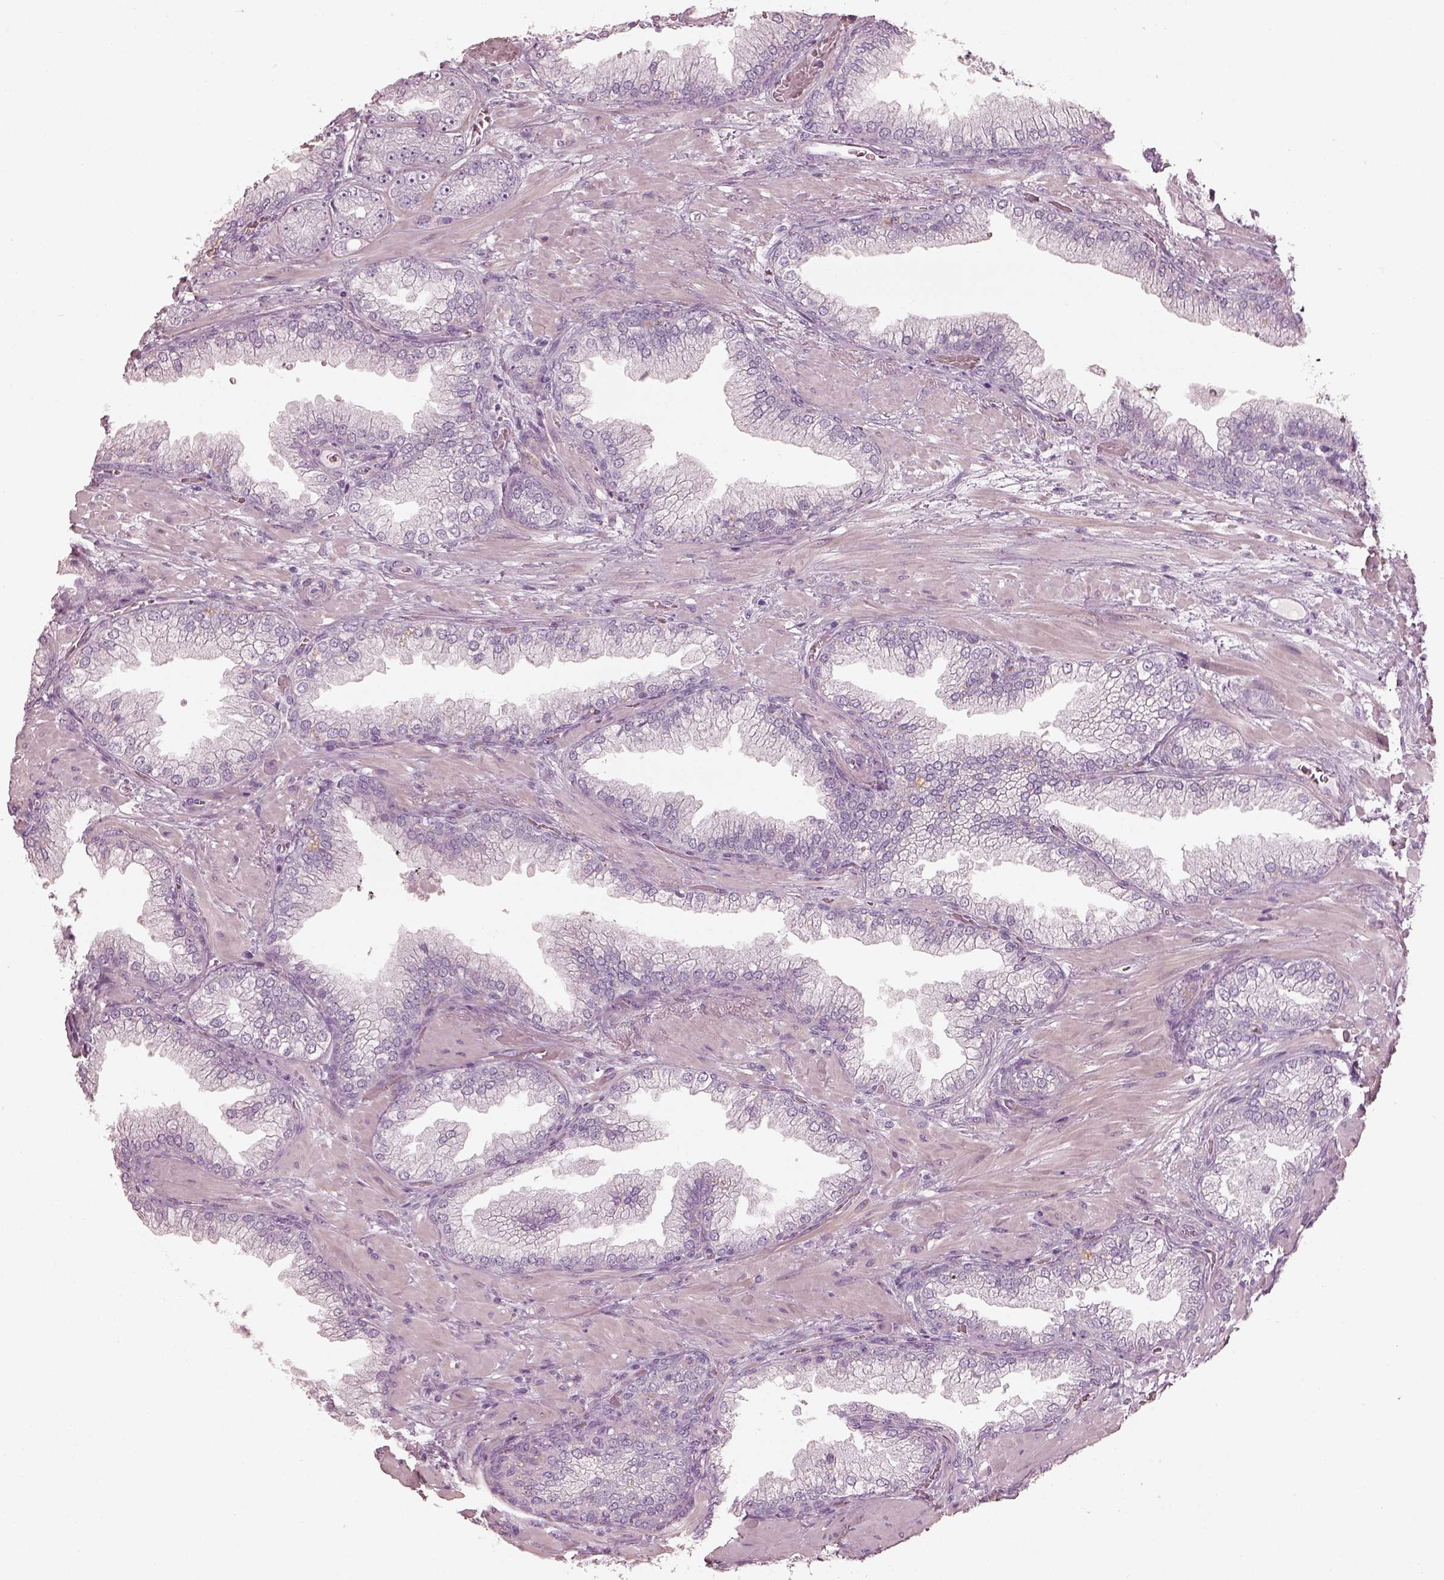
{"staining": {"intensity": "negative", "quantity": "none", "location": "none"}, "tissue": "prostate cancer", "cell_type": "Tumor cells", "image_type": "cancer", "snomed": [{"axis": "morphology", "description": "Adenocarcinoma, Low grade"}, {"axis": "topography", "description": "Prostate"}], "caption": "Immunohistochemistry histopathology image of prostate cancer (adenocarcinoma (low-grade)) stained for a protein (brown), which shows no positivity in tumor cells.", "gene": "RSPH9", "patient": {"sex": "male", "age": 57}}